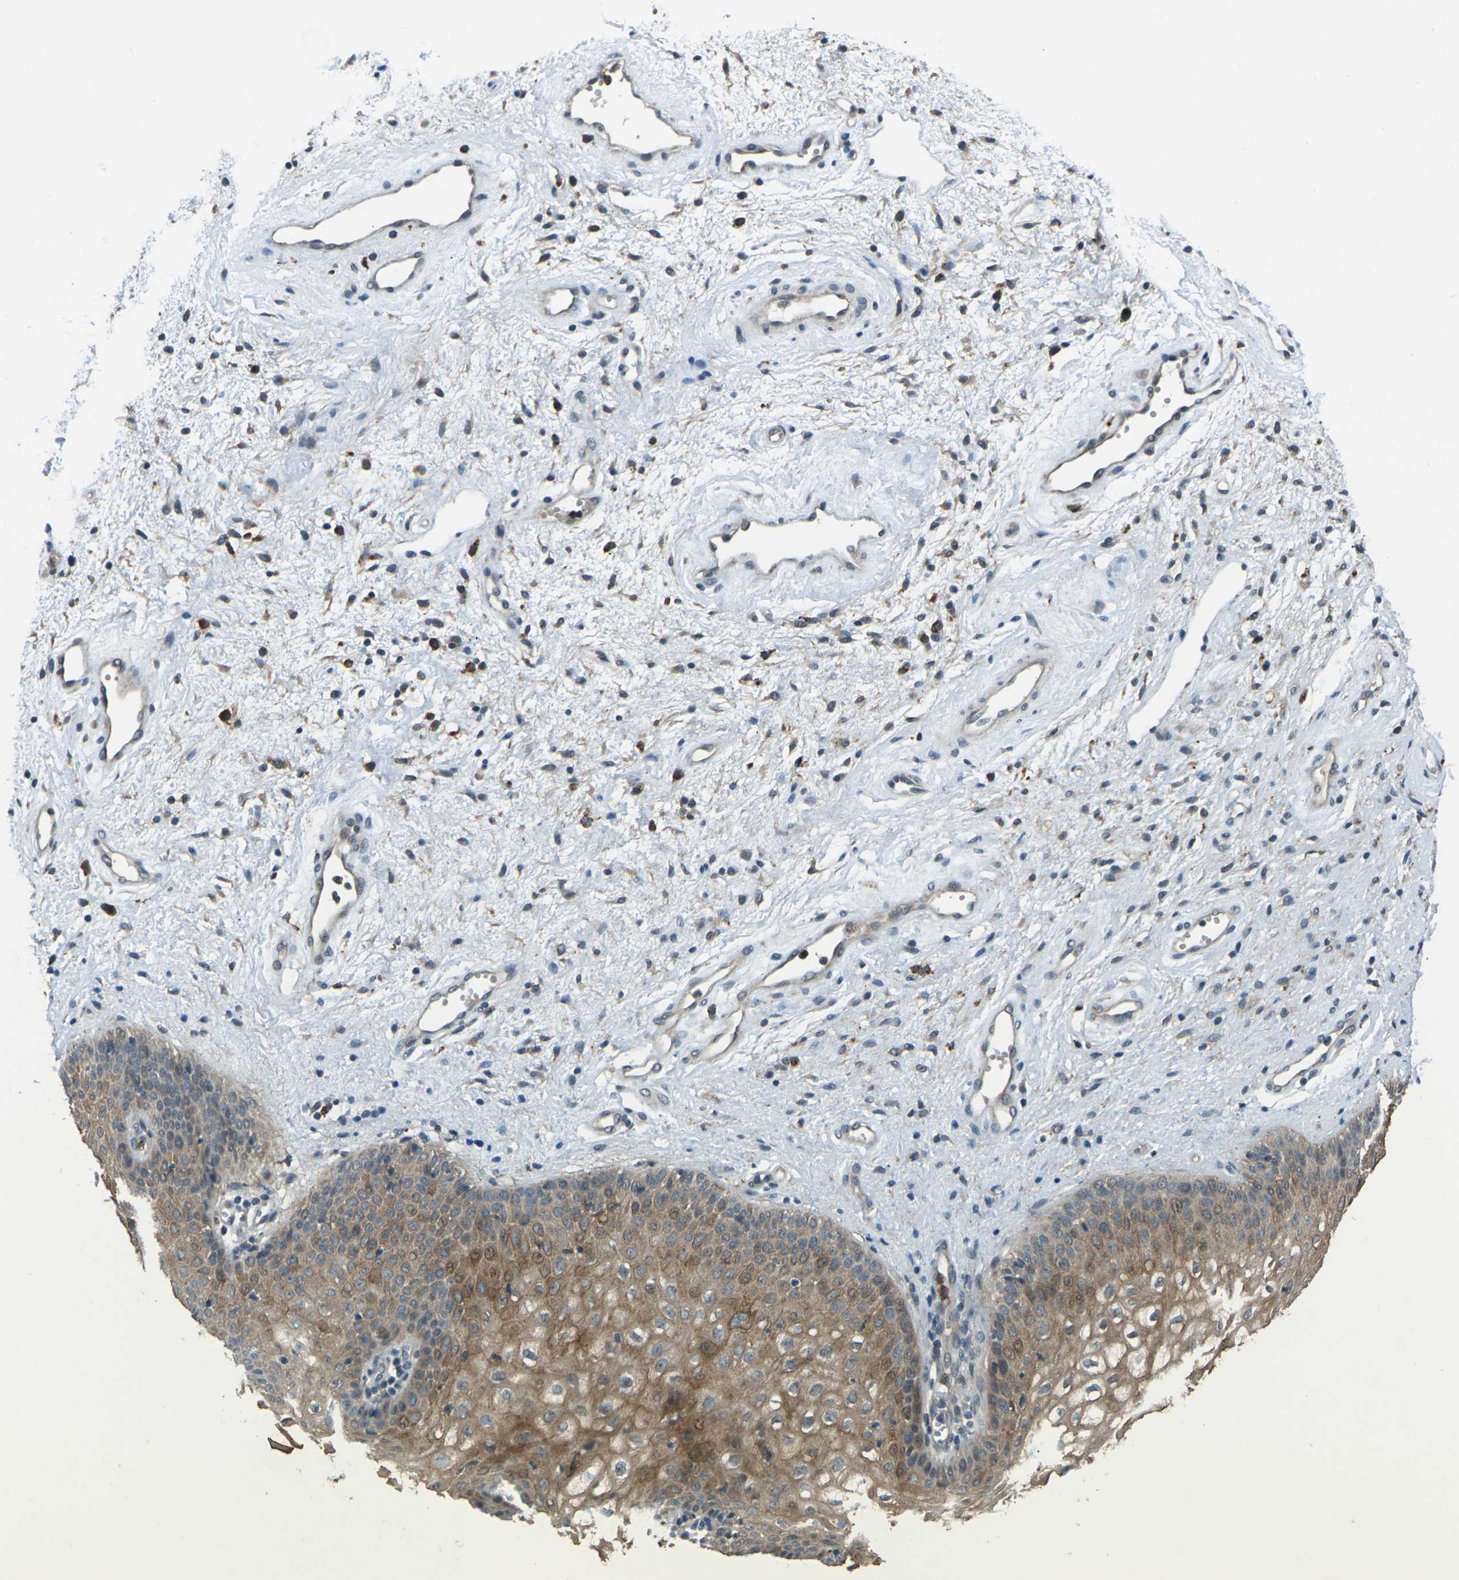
{"staining": {"intensity": "moderate", "quantity": ">75%", "location": "cytoplasmic/membranous"}, "tissue": "vagina", "cell_type": "Squamous epithelial cells", "image_type": "normal", "snomed": [{"axis": "morphology", "description": "Normal tissue, NOS"}, {"axis": "topography", "description": "Vagina"}], "caption": "Vagina stained for a protein (brown) exhibits moderate cytoplasmic/membranous positive expression in approximately >75% of squamous epithelial cells.", "gene": "SLC31A2", "patient": {"sex": "female", "age": 34}}